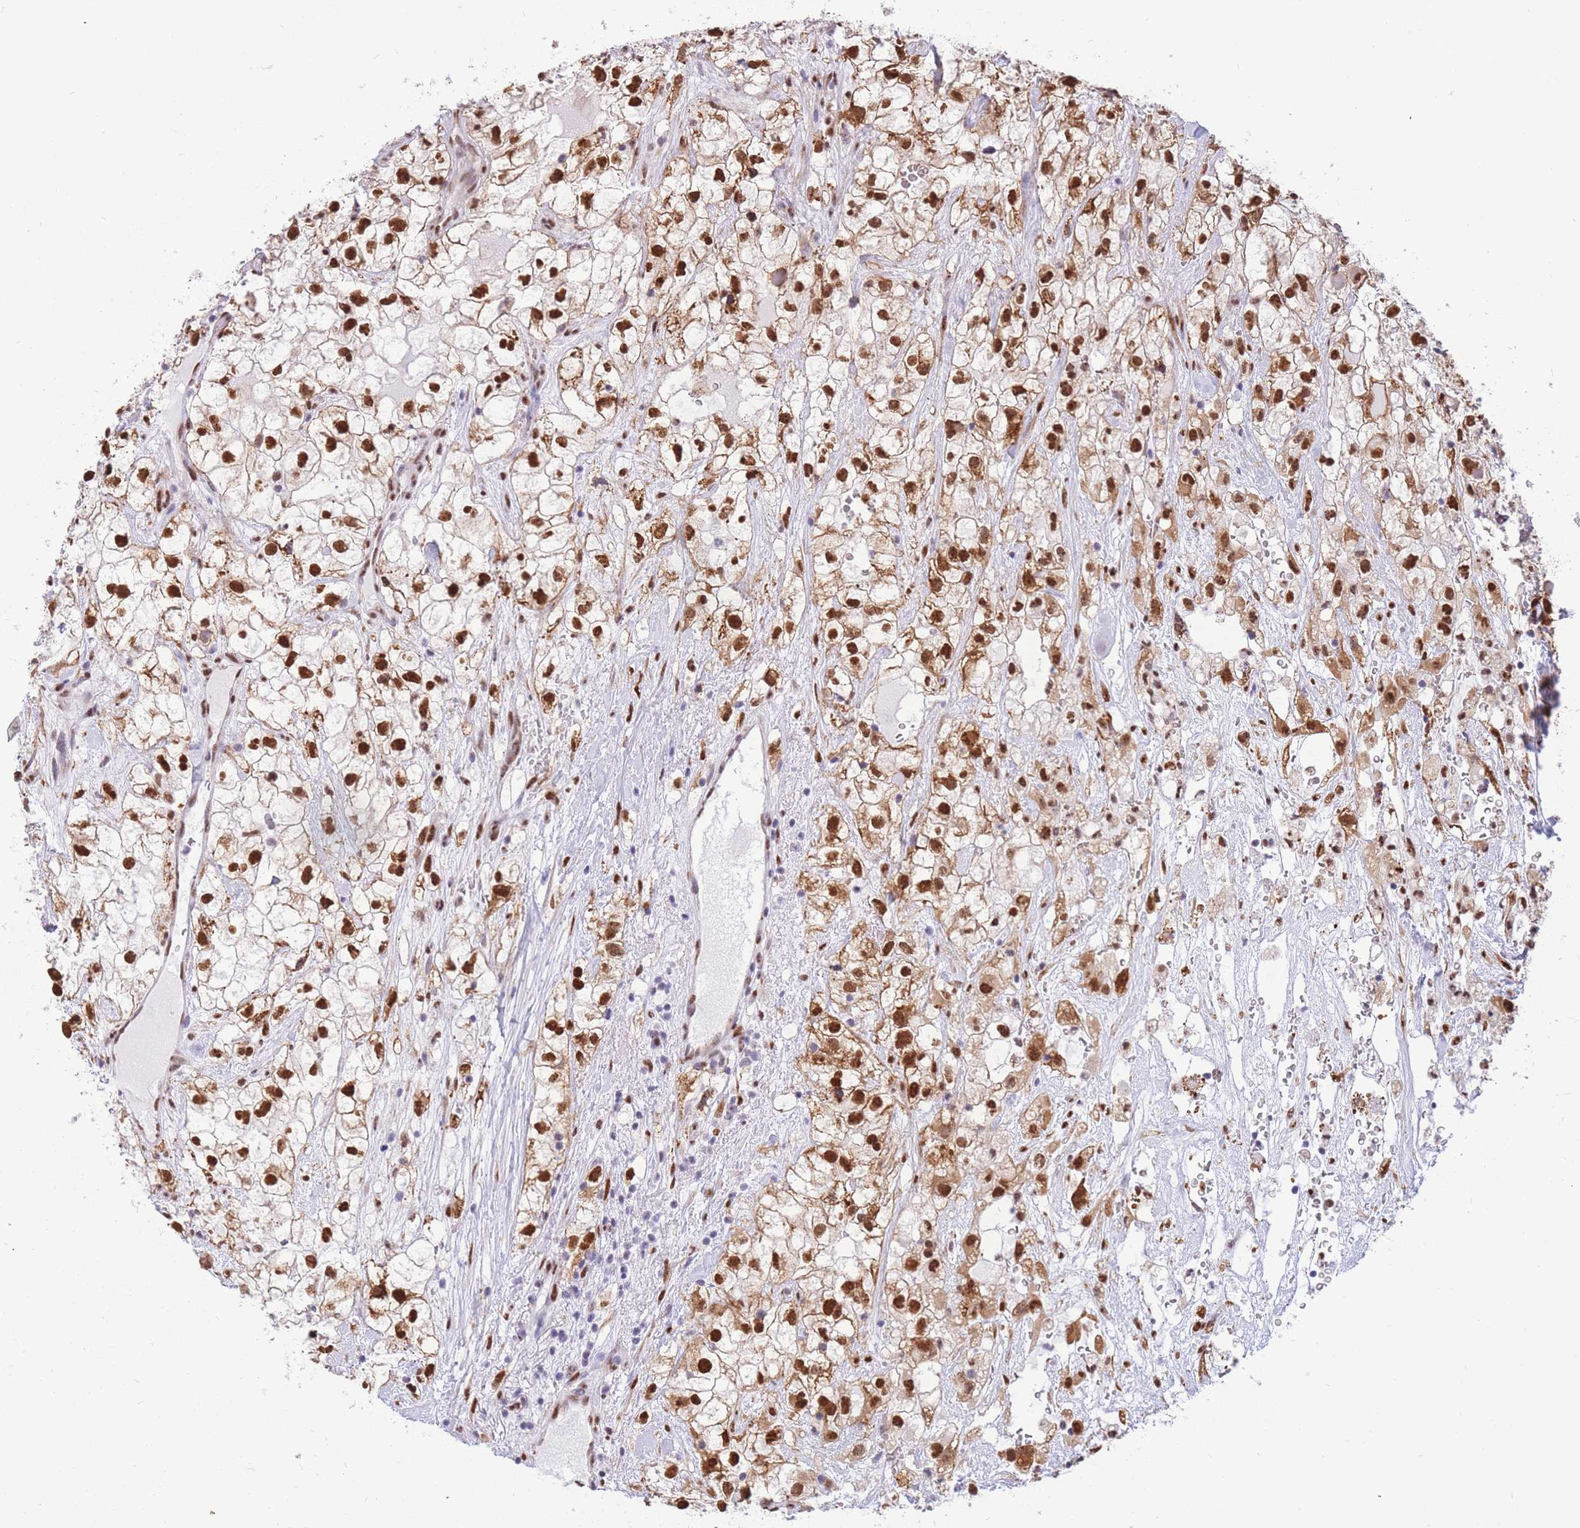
{"staining": {"intensity": "strong", "quantity": ">75%", "location": "nuclear"}, "tissue": "renal cancer", "cell_type": "Tumor cells", "image_type": "cancer", "snomed": [{"axis": "morphology", "description": "Adenocarcinoma, NOS"}, {"axis": "topography", "description": "Kidney"}], "caption": "Brown immunohistochemical staining in adenocarcinoma (renal) exhibits strong nuclear expression in about >75% of tumor cells. (brown staining indicates protein expression, while blue staining denotes nuclei).", "gene": "FAM153A", "patient": {"sex": "male", "age": 59}}